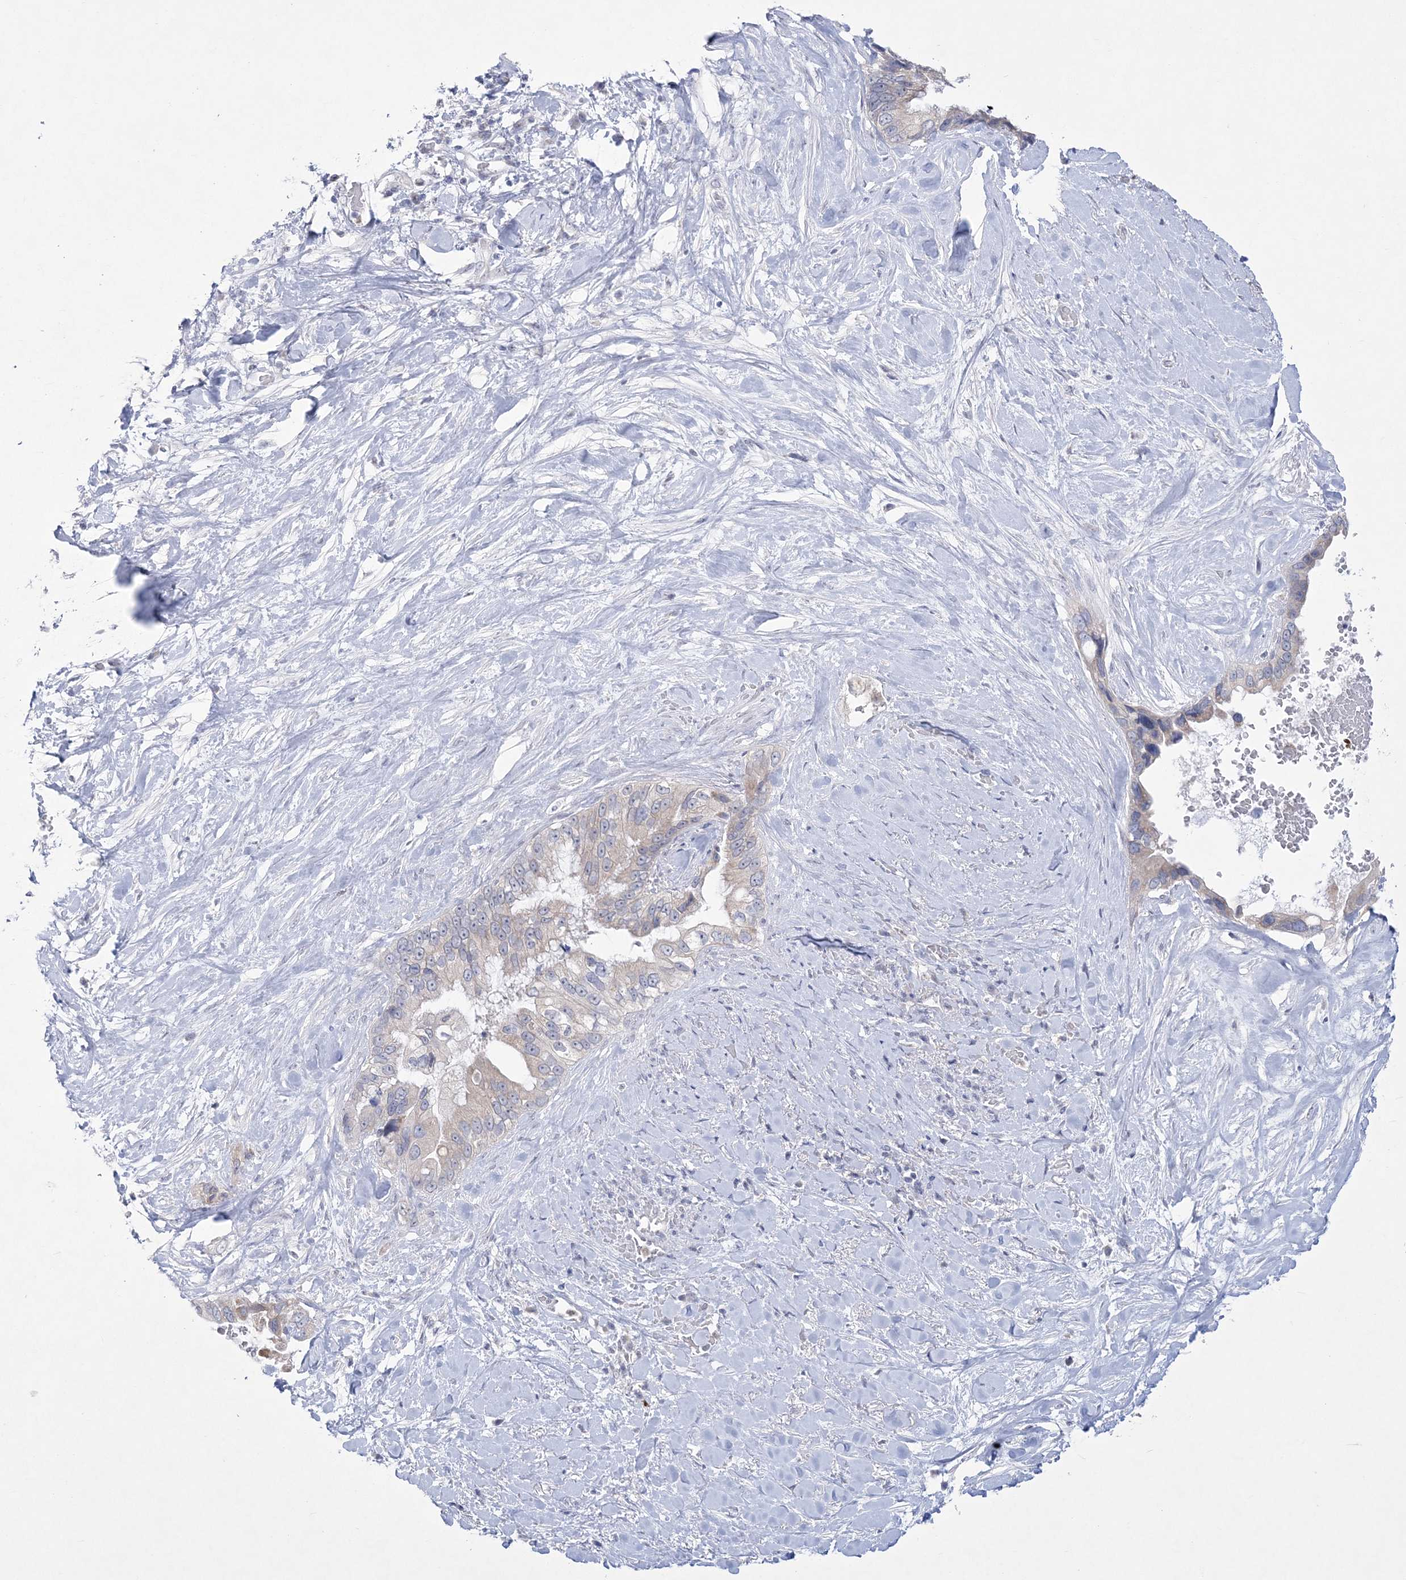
{"staining": {"intensity": "negative", "quantity": "none", "location": "none"}, "tissue": "pancreatic cancer", "cell_type": "Tumor cells", "image_type": "cancer", "snomed": [{"axis": "morphology", "description": "Inflammation, NOS"}, {"axis": "morphology", "description": "Adenocarcinoma, NOS"}, {"axis": "topography", "description": "Pancreas"}], "caption": "Tumor cells show no significant expression in adenocarcinoma (pancreatic).", "gene": "WDR27", "patient": {"sex": "female", "age": 56}}